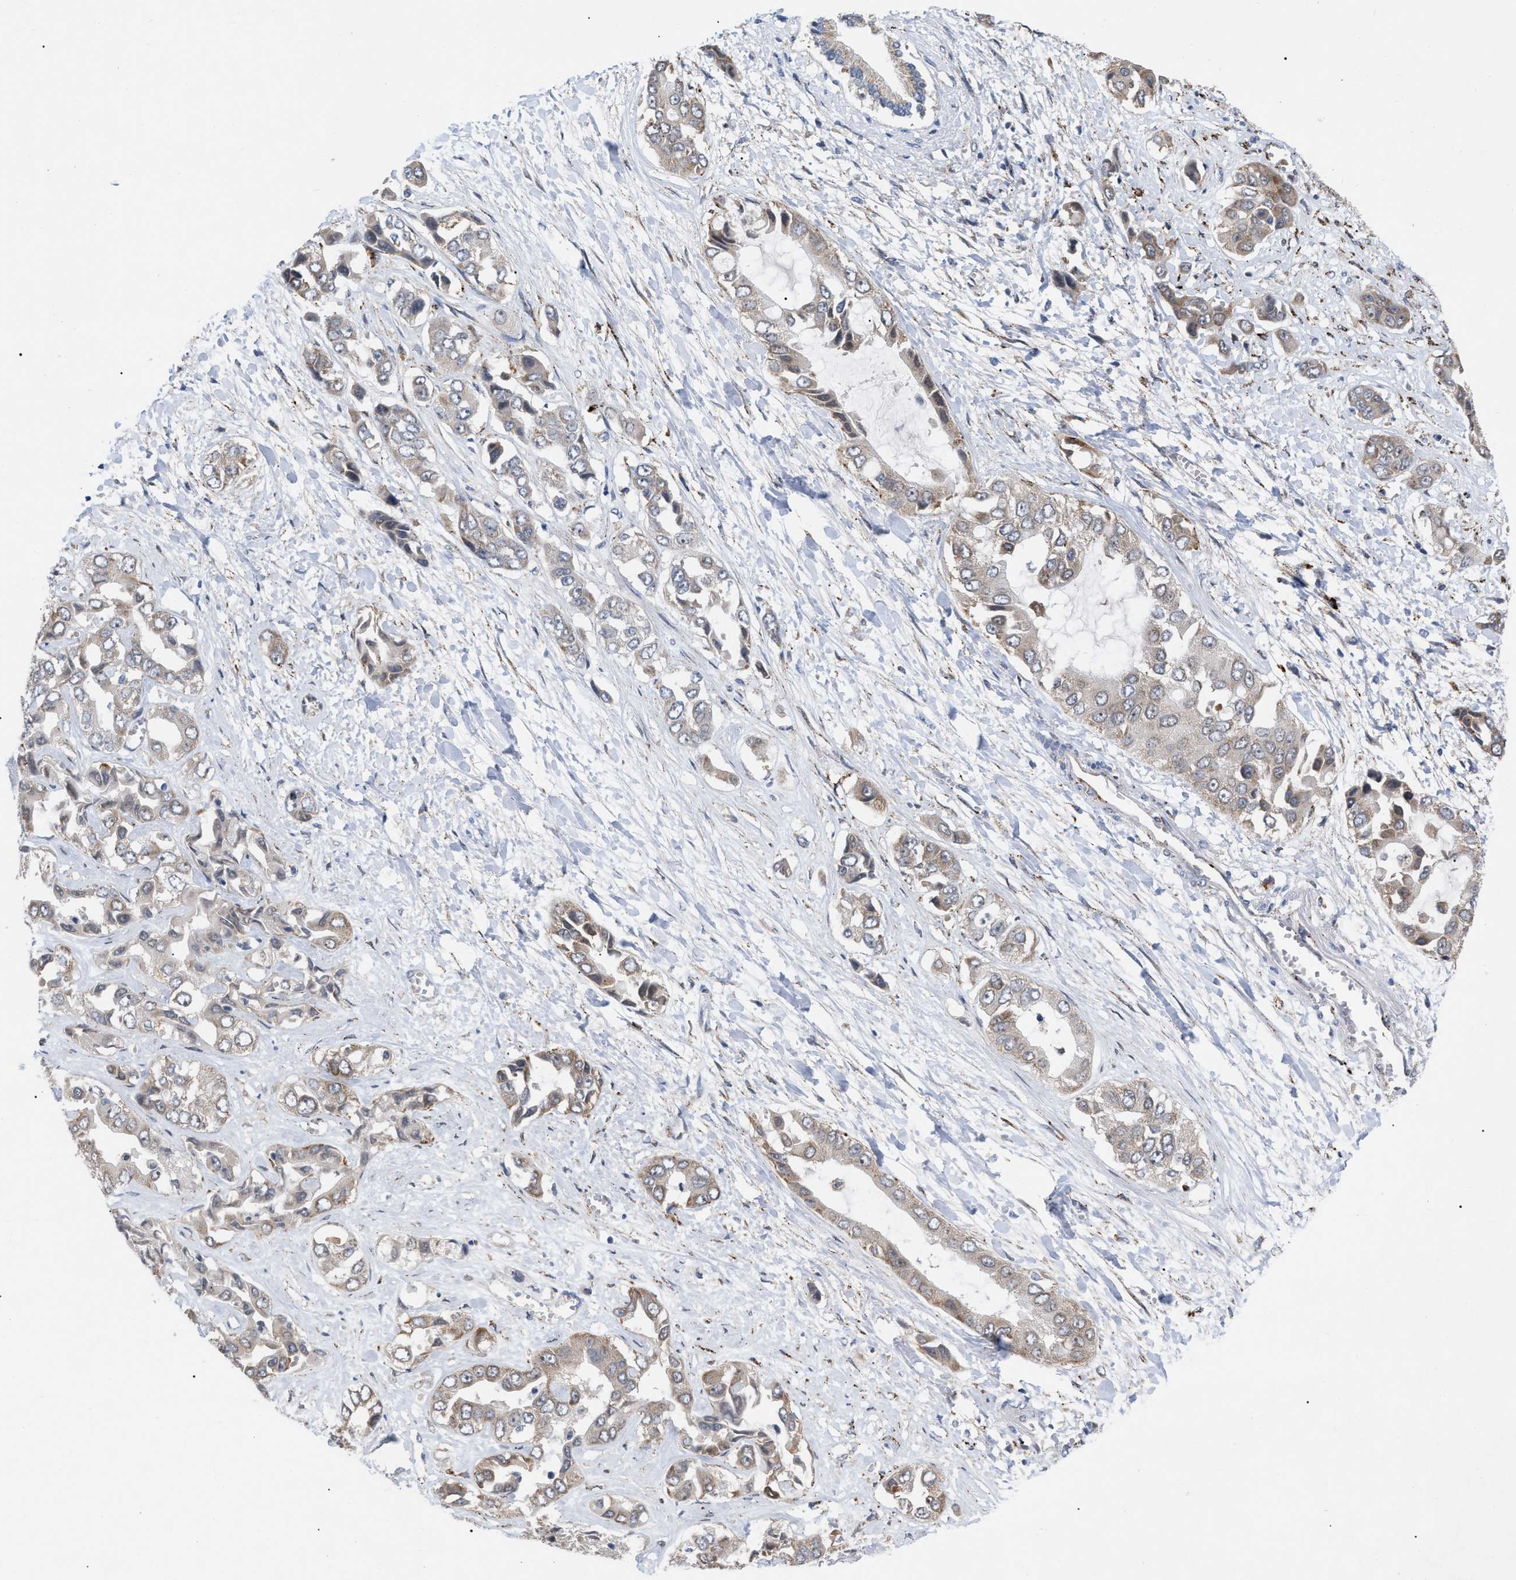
{"staining": {"intensity": "weak", "quantity": "25%-75%", "location": "cytoplasmic/membranous"}, "tissue": "liver cancer", "cell_type": "Tumor cells", "image_type": "cancer", "snomed": [{"axis": "morphology", "description": "Cholangiocarcinoma"}, {"axis": "topography", "description": "Liver"}], "caption": "Human cholangiocarcinoma (liver) stained with a protein marker exhibits weak staining in tumor cells.", "gene": "UPF1", "patient": {"sex": "female", "age": 52}}